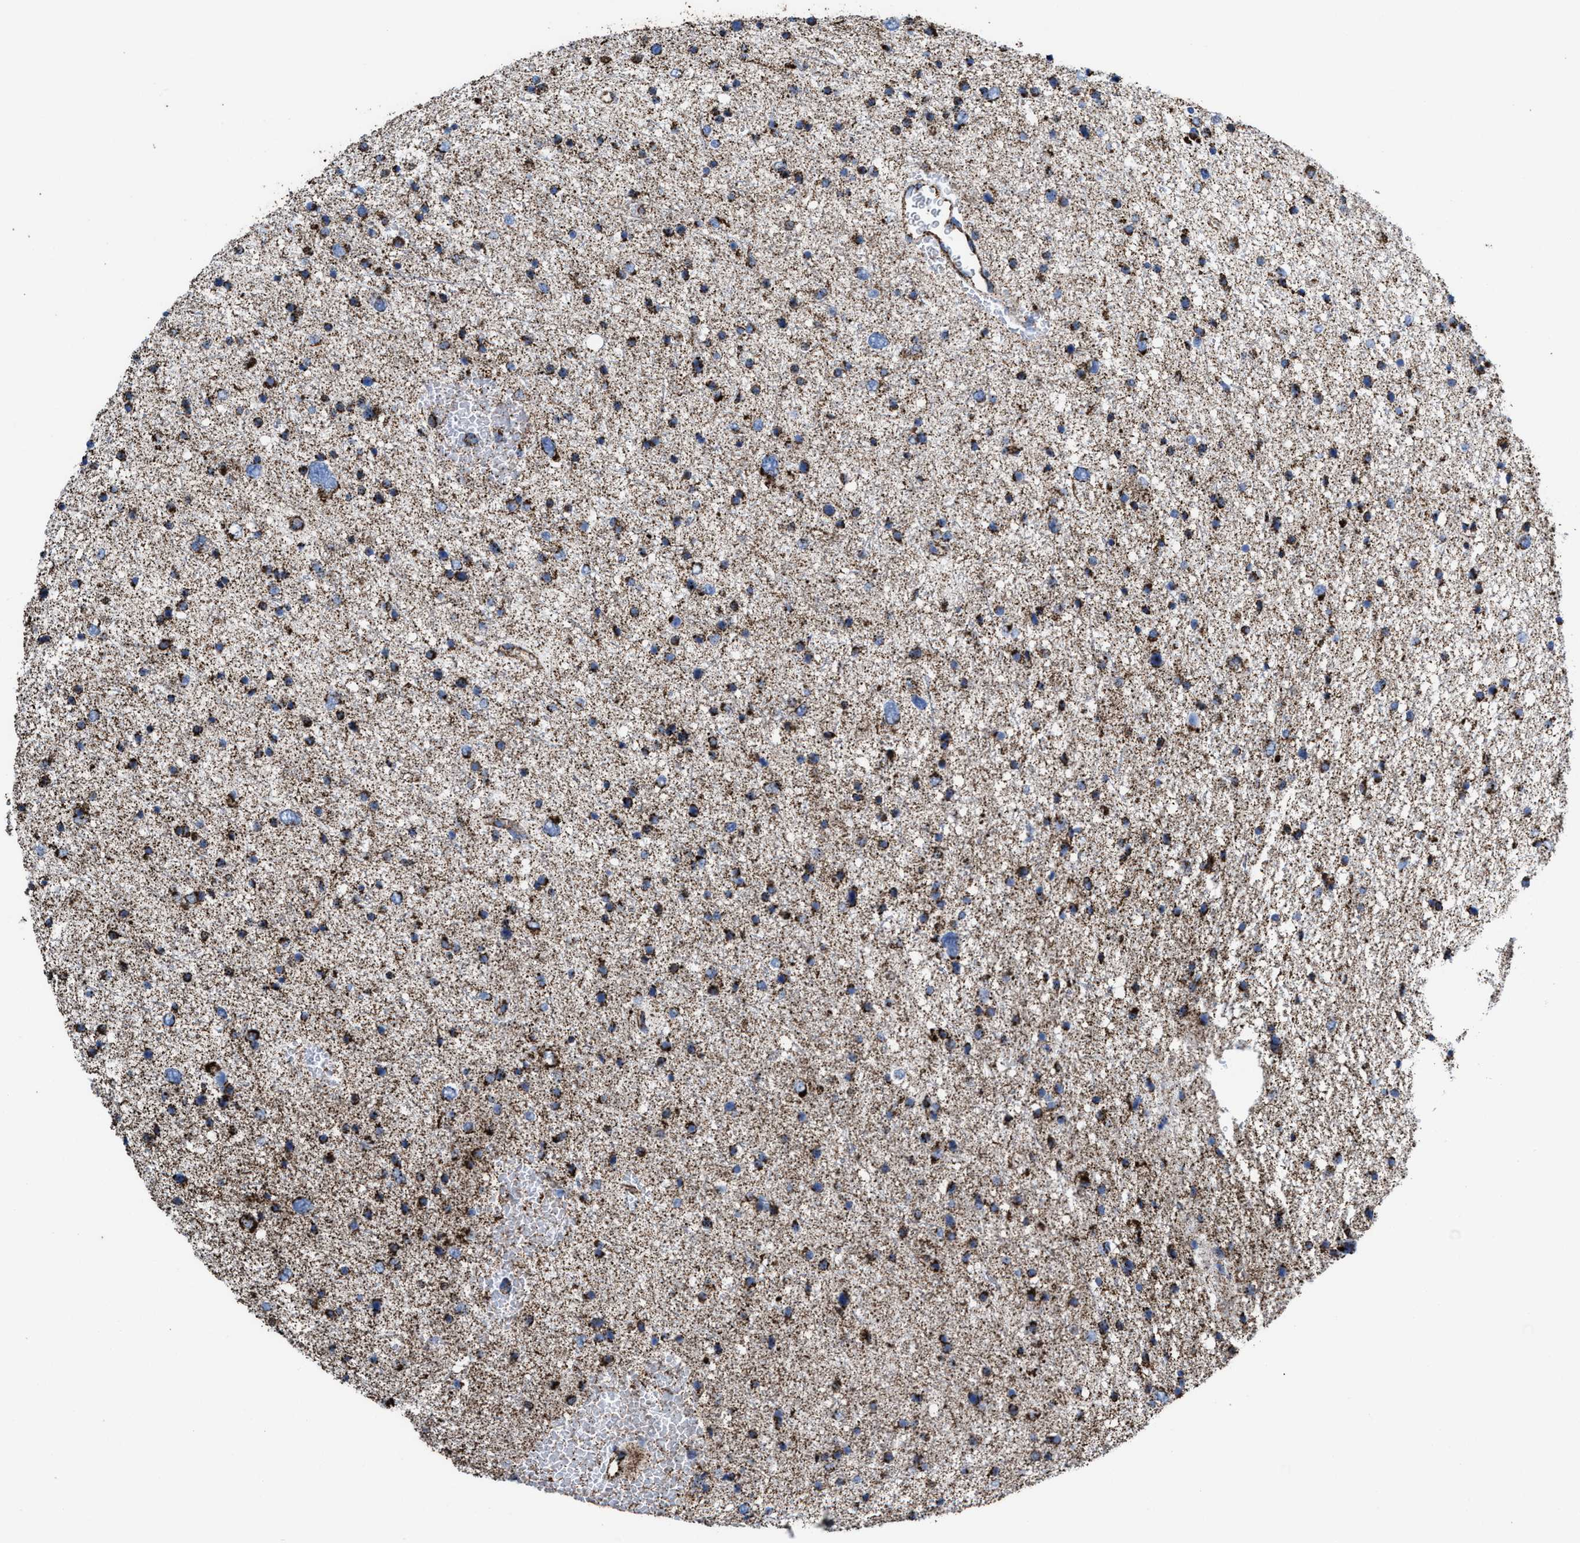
{"staining": {"intensity": "moderate", "quantity": ">75%", "location": "cytoplasmic/membranous"}, "tissue": "glioma", "cell_type": "Tumor cells", "image_type": "cancer", "snomed": [{"axis": "morphology", "description": "Glioma, malignant, Low grade"}, {"axis": "topography", "description": "Brain"}], "caption": "Glioma stained for a protein (brown) reveals moderate cytoplasmic/membranous positive staining in about >75% of tumor cells.", "gene": "ECHS1", "patient": {"sex": "female", "age": 37}}